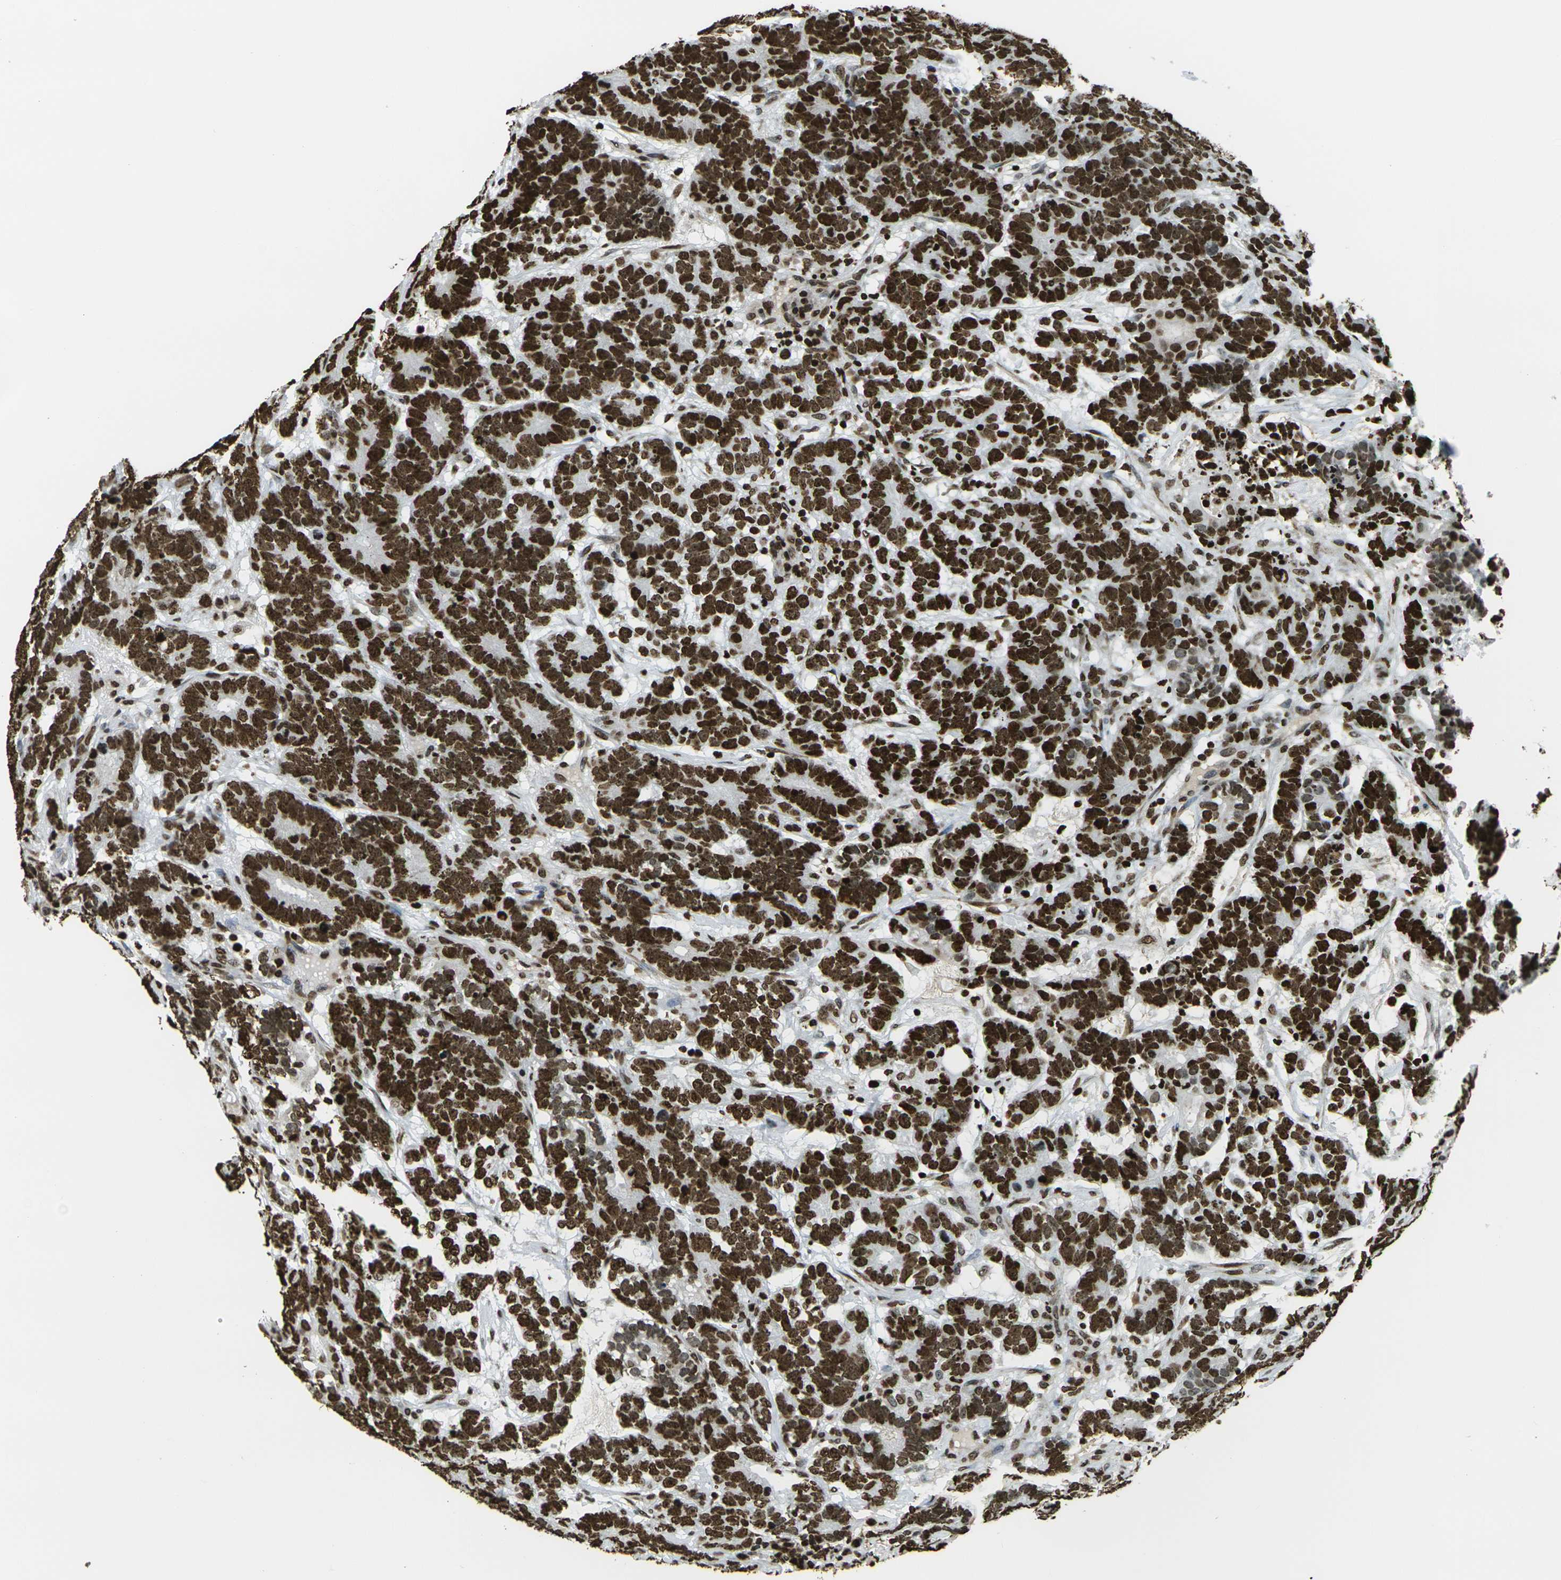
{"staining": {"intensity": "strong", "quantity": ">75%", "location": "nuclear"}, "tissue": "testis cancer", "cell_type": "Tumor cells", "image_type": "cancer", "snomed": [{"axis": "morphology", "description": "Carcinoma, Embryonal, NOS"}, {"axis": "topography", "description": "Testis"}], "caption": "Immunohistochemical staining of human testis cancer exhibits high levels of strong nuclear expression in approximately >75% of tumor cells. The staining was performed using DAB to visualize the protein expression in brown, while the nuclei were stained in blue with hematoxylin (Magnification: 20x).", "gene": "H1-2", "patient": {"sex": "male", "age": 26}}